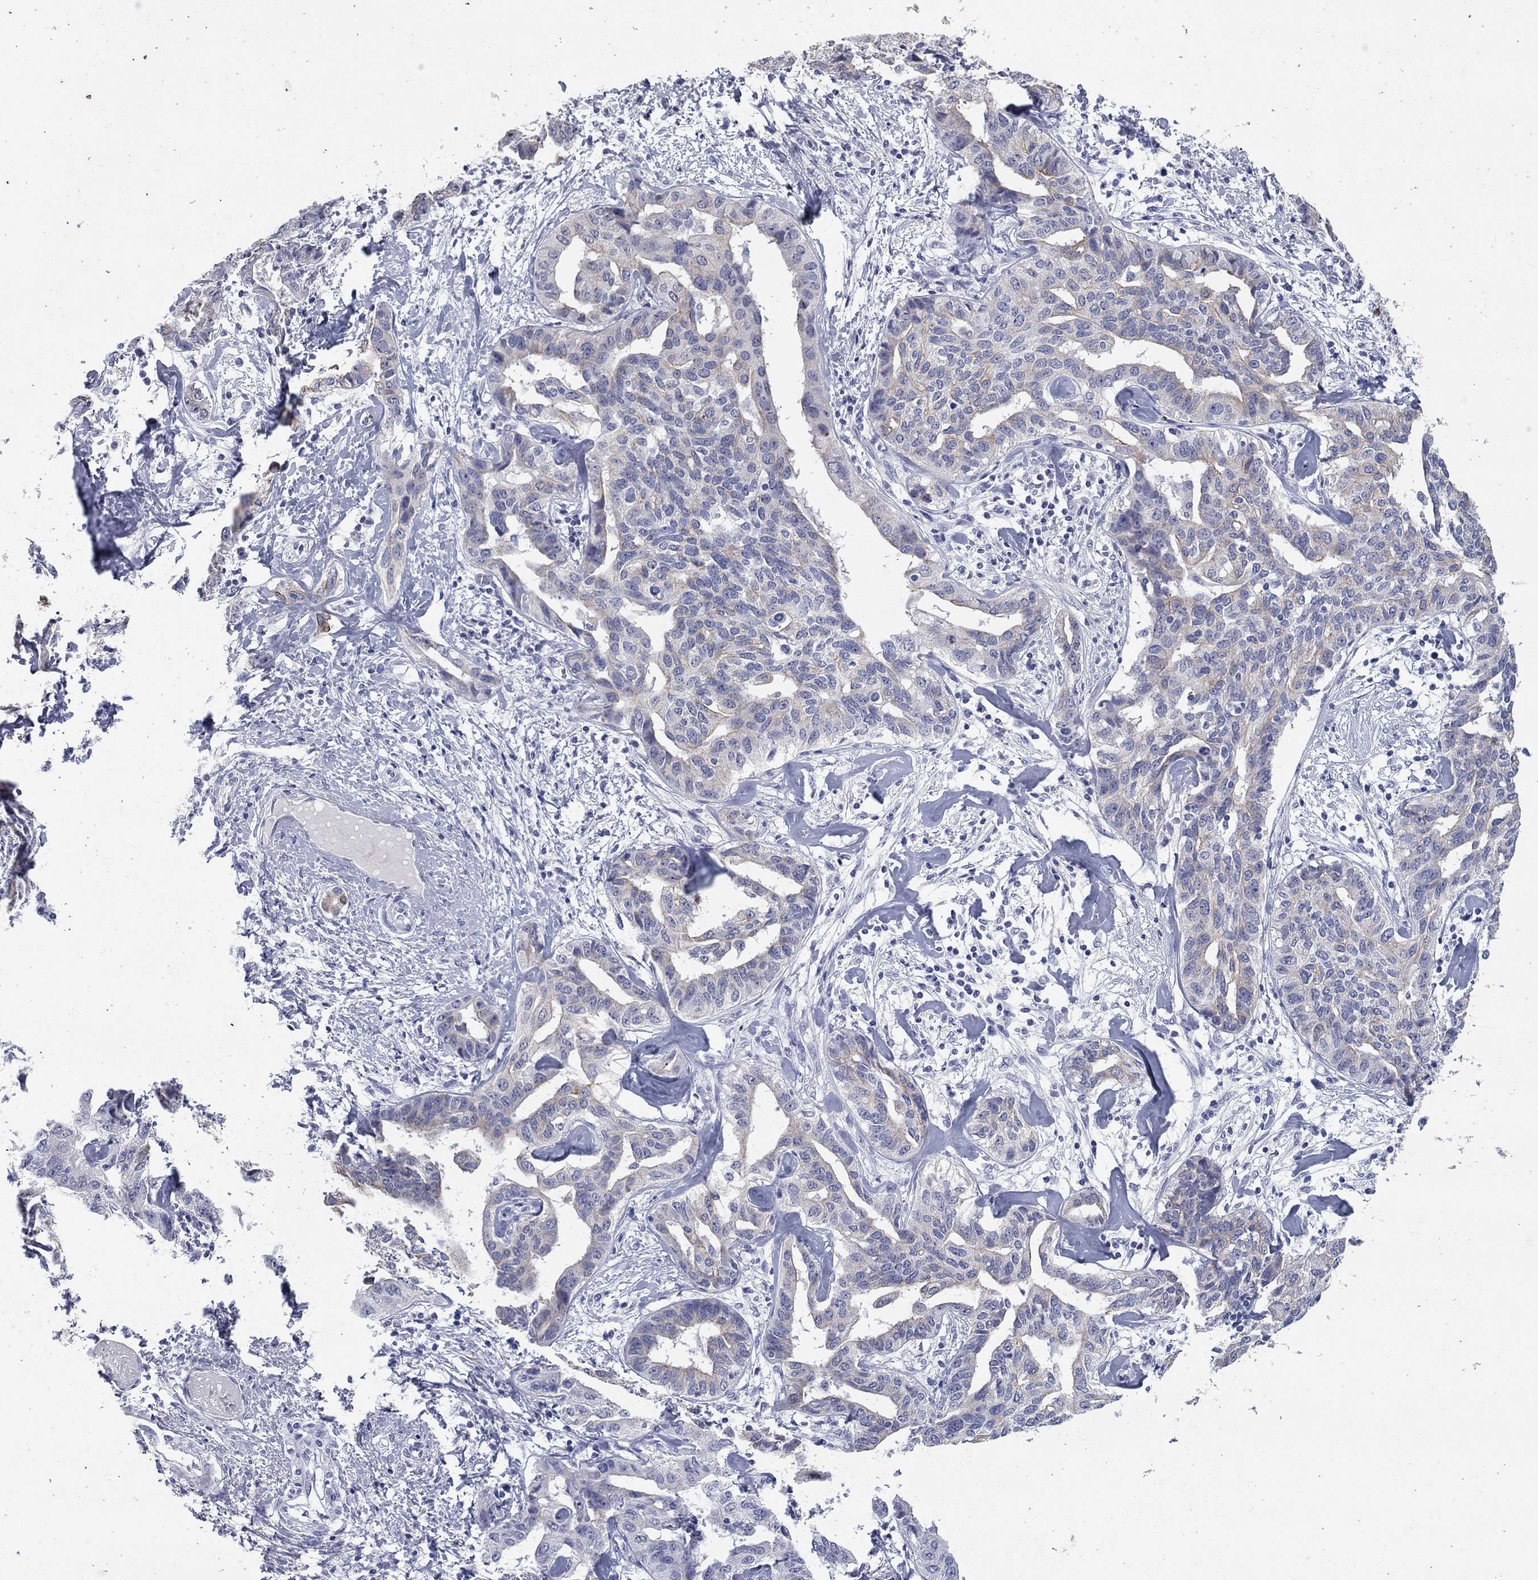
{"staining": {"intensity": "weak", "quantity": "<25%", "location": "cytoplasmic/membranous"}, "tissue": "liver cancer", "cell_type": "Tumor cells", "image_type": "cancer", "snomed": [{"axis": "morphology", "description": "Cholangiocarcinoma"}, {"axis": "topography", "description": "Liver"}], "caption": "Liver cancer (cholangiocarcinoma) stained for a protein using IHC exhibits no expression tumor cells.", "gene": "KRT75", "patient": {"sex": "male", "age": 59}}